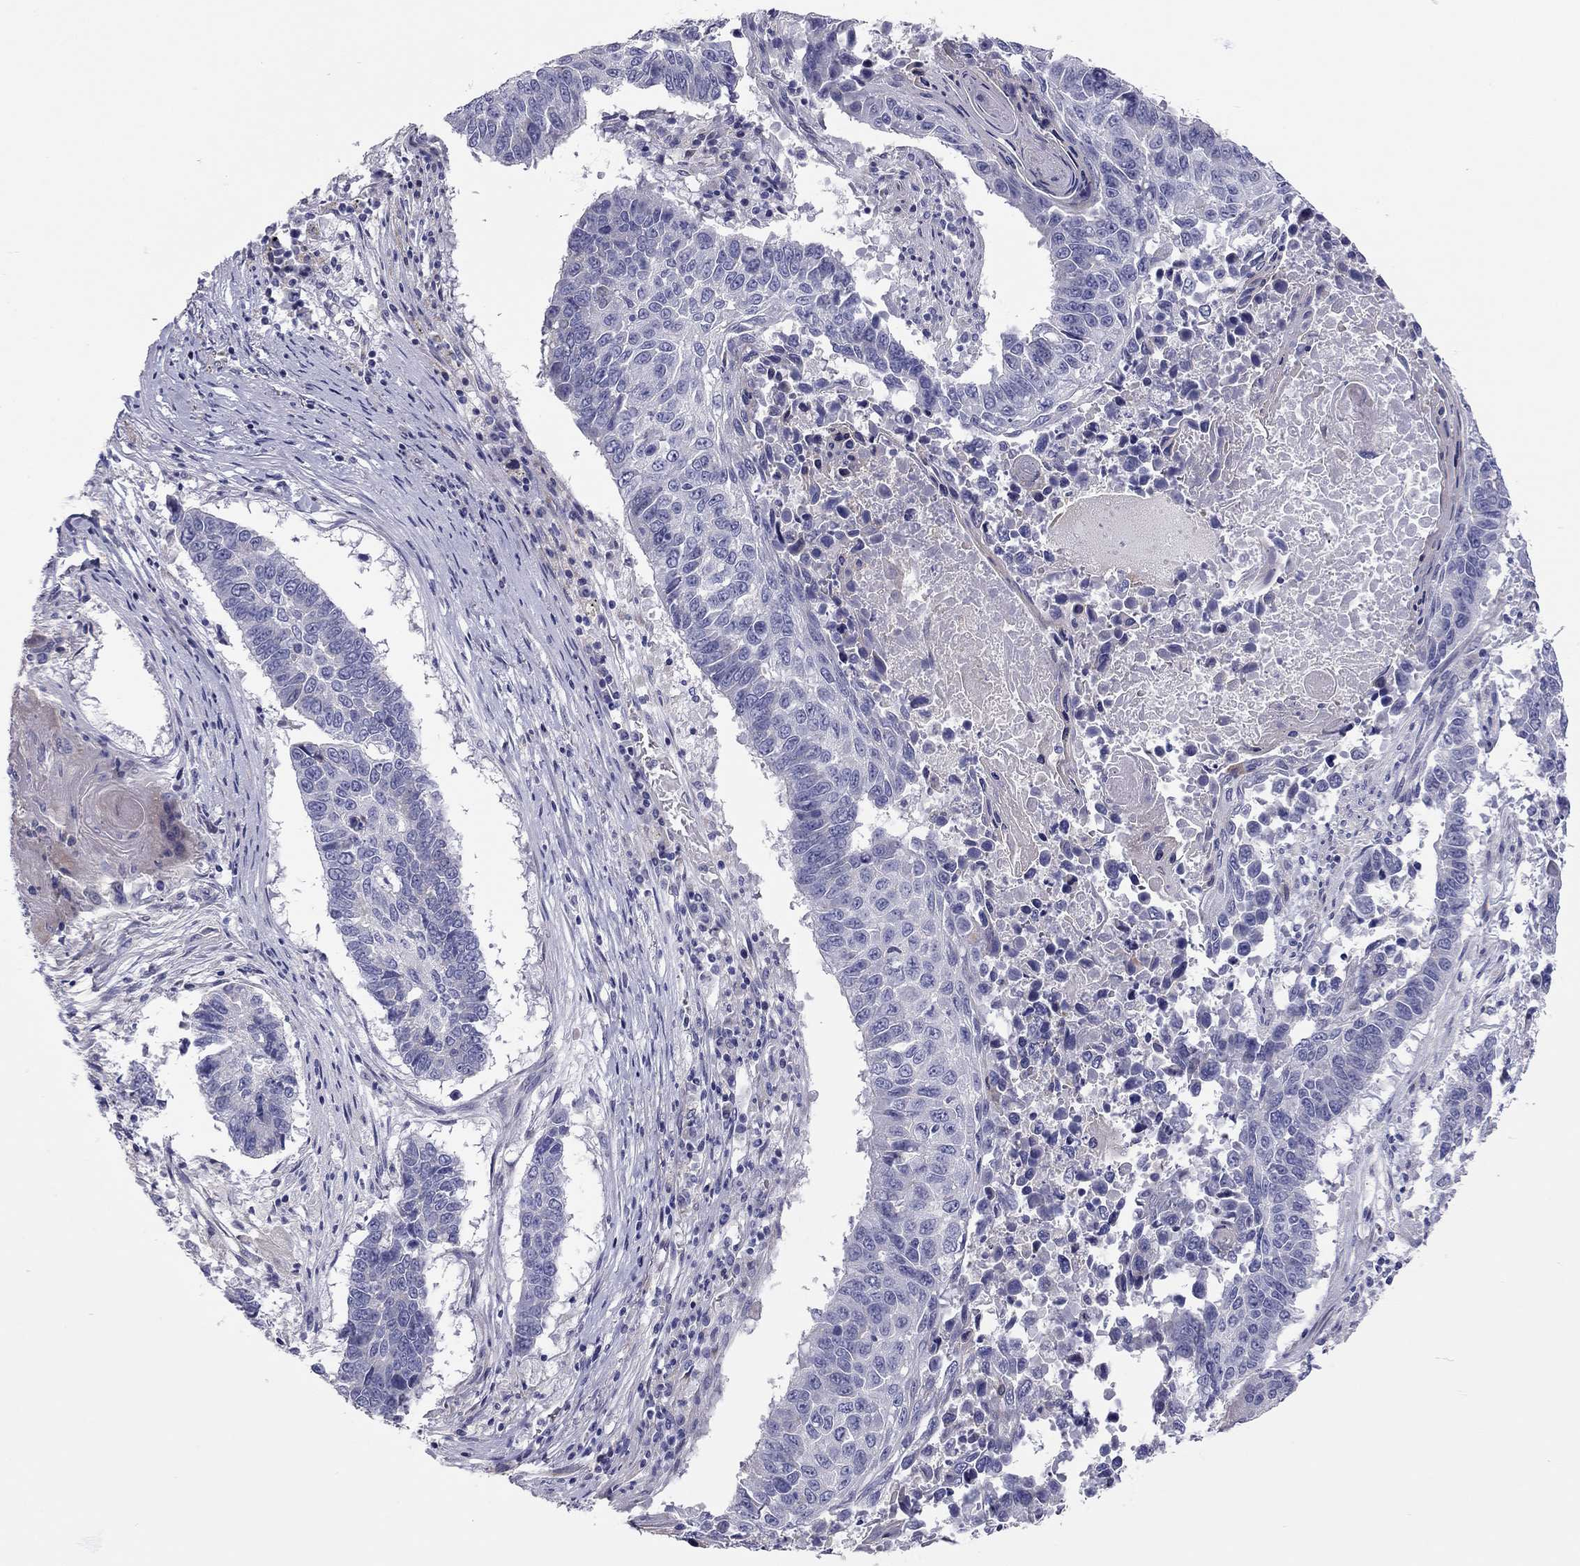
{"staining": {"intensity": "negative", "quantity": "none", "location": "none"}, "tissue": "lung cancer", "cell_type": "Tumor cells", "image_type": "cancer", "snomed": [{"axis": "morphology", "description": "Squamous cell carcinoma, NOS"}, {"axis": "topography", "description": "Lung"}], "caption": "Tumor cells are negative for brown protein staining in lung squamous cell carcinoma.", "gene": "SCARB1", "patient": {"sex": "male", "age": 73}}